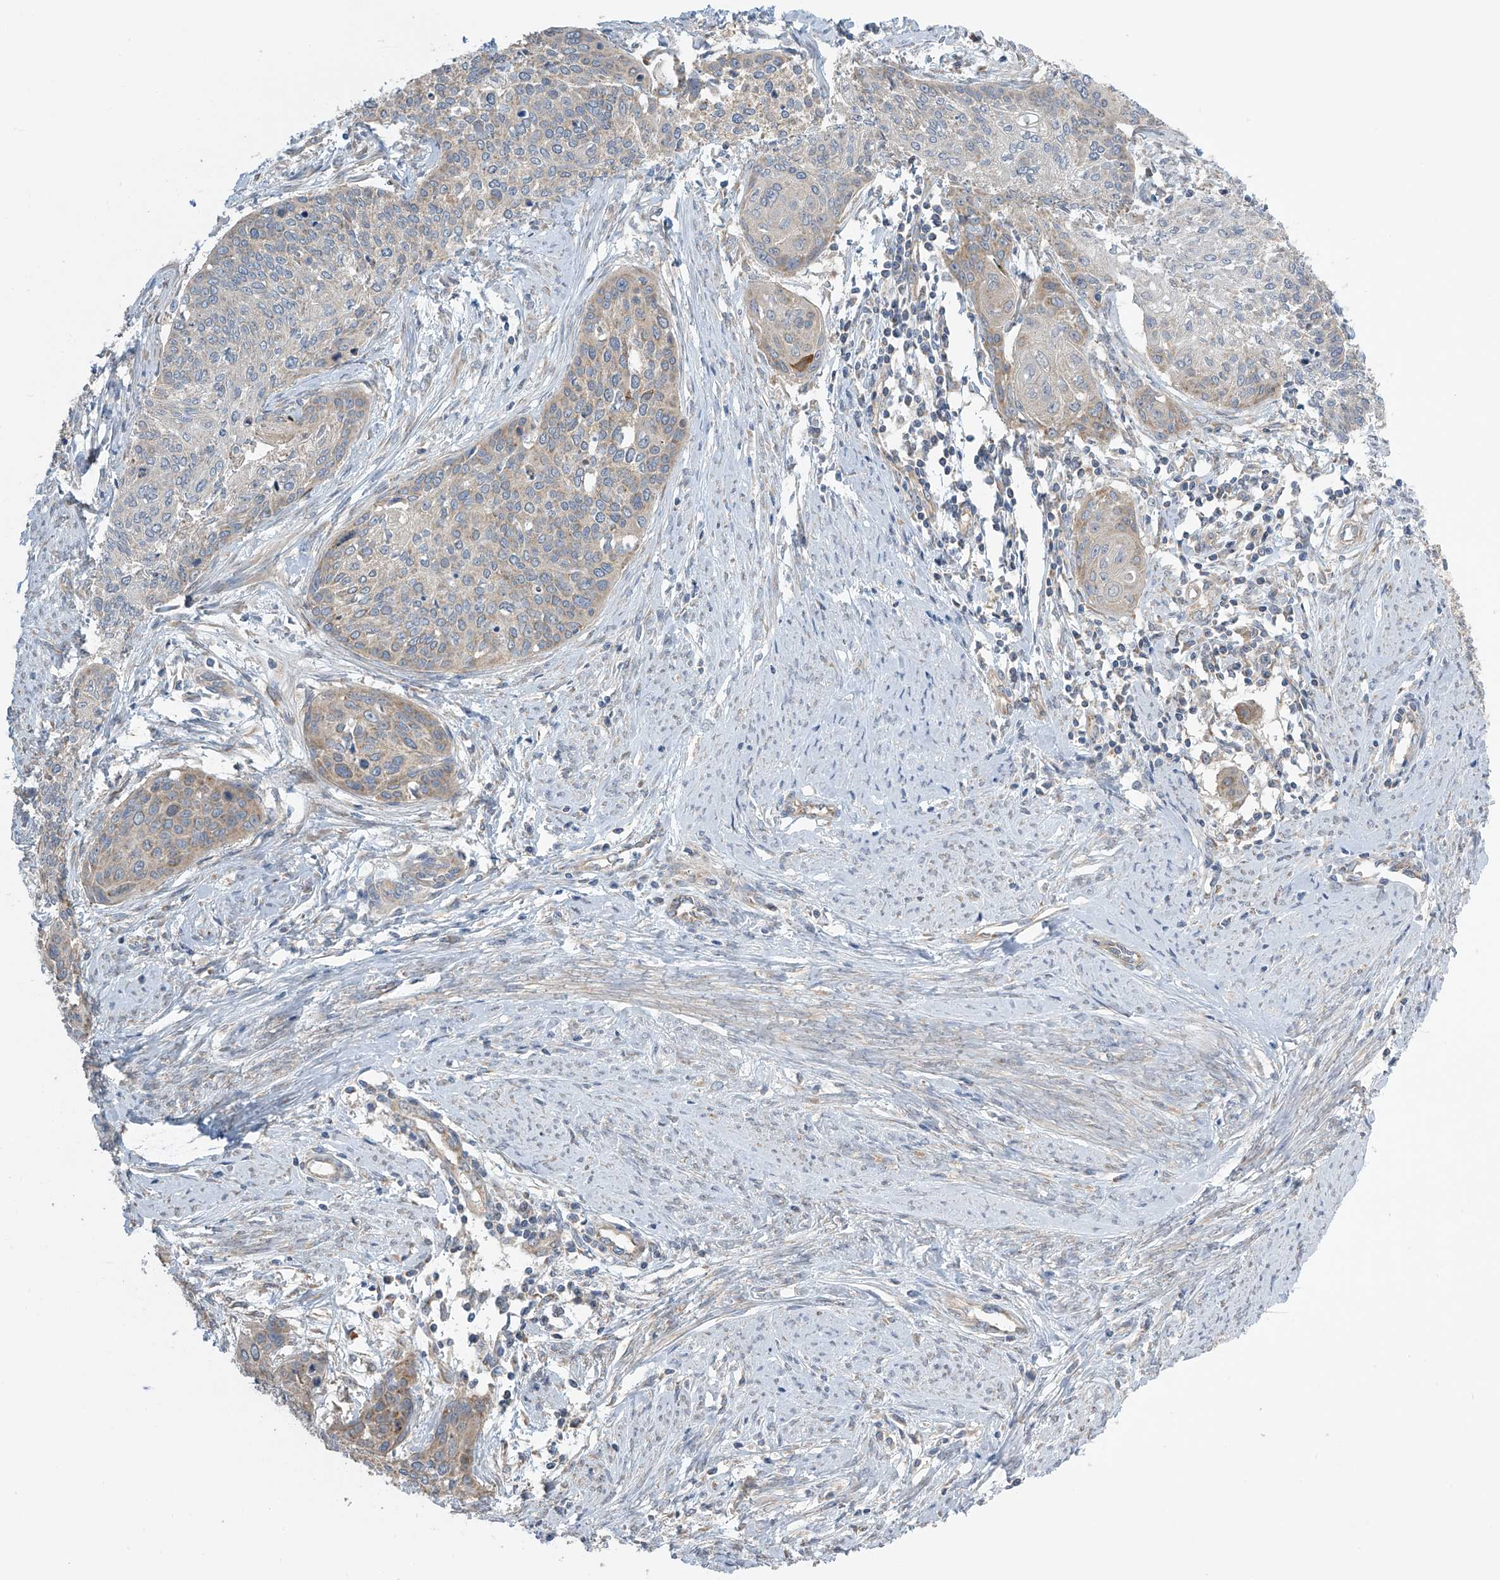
{"staining": {"intensity": "weak", "quantity": "<25%", "location": "cytoplasmic/membranous"}, "tissue": "cervical cancer", "cell_type": "Tumor cells", "image_type": "cancer", "snomed": [{"axis": "morphology", "description": "Squamous cell carcinoma, NOS"}, {"axis": "topography", "description": "Cervix"}], "caption": "Cervical squamous cell carcinoma was stained to show a protein in brown. There is no significant staining in tumor cells.", "gene": "PNPT1", "patient": {"sex": "female", "age": 37}}